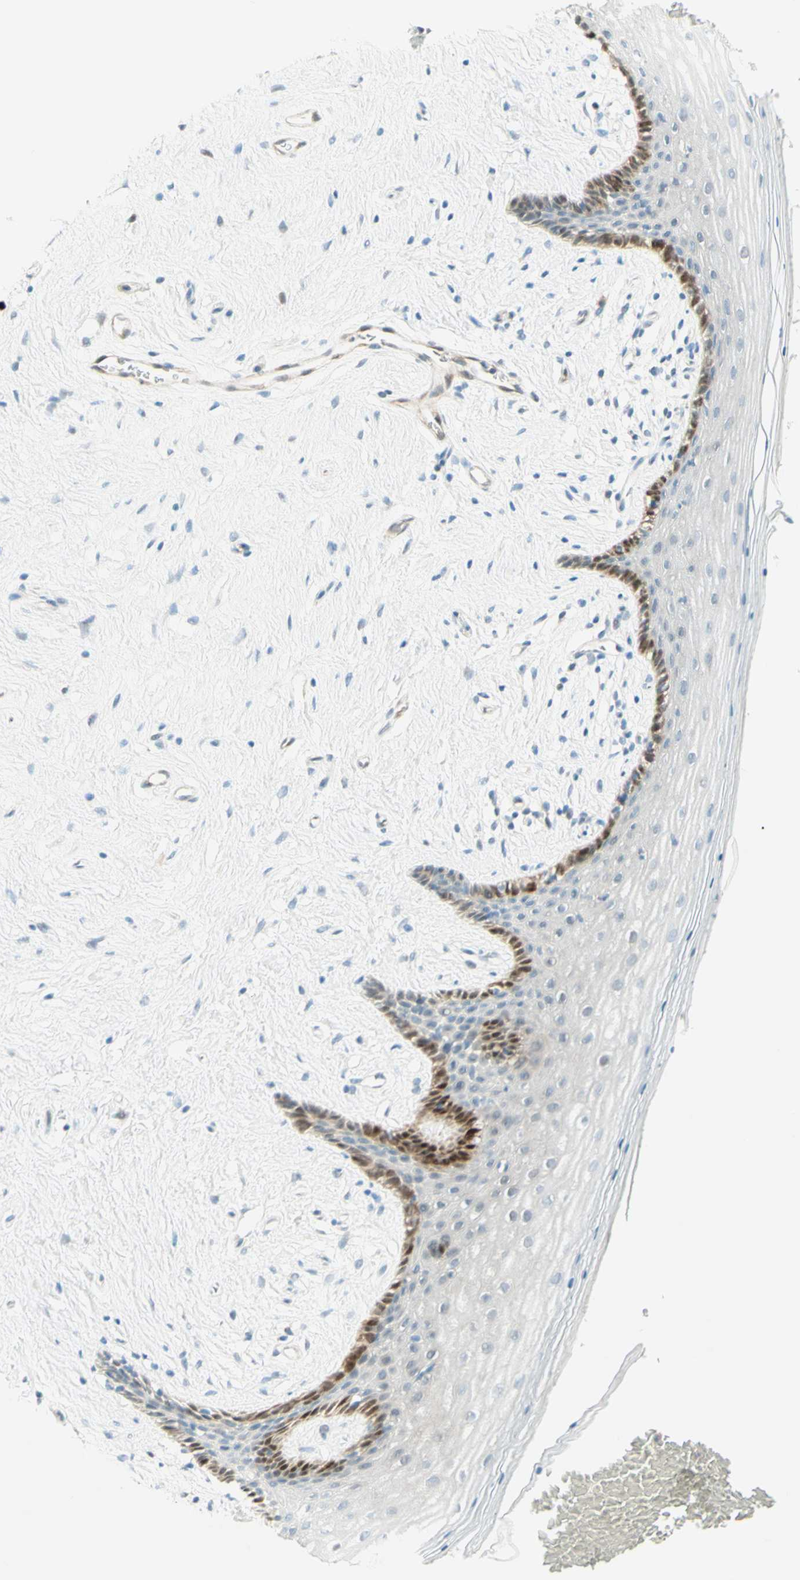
{"staining": {"intensity": "strong", "quantity": "<25%", "location": "cytoplasmic/membranous"}, "tissue": "vagina", "cell_type": "Squamous epithelial cells", "image_type": "normal", "snomed": [{"axis": "morphology", "description": "Normal tissue, NOS"}, {"axis": "topography", "description": "Vagina"}], "caption": "Immunohistochemical staining of unremarkable vagina displays medium levels of strong cytoplasmic/membranous positivity in about <25% of squamous epithelial cells. (DAB (3,3'-diaminobenzidine) IHC, brown staining for protein, blue staining for nuclei).", "gene": "PROM1", "patient": {"sex": "female", "age": 44}}